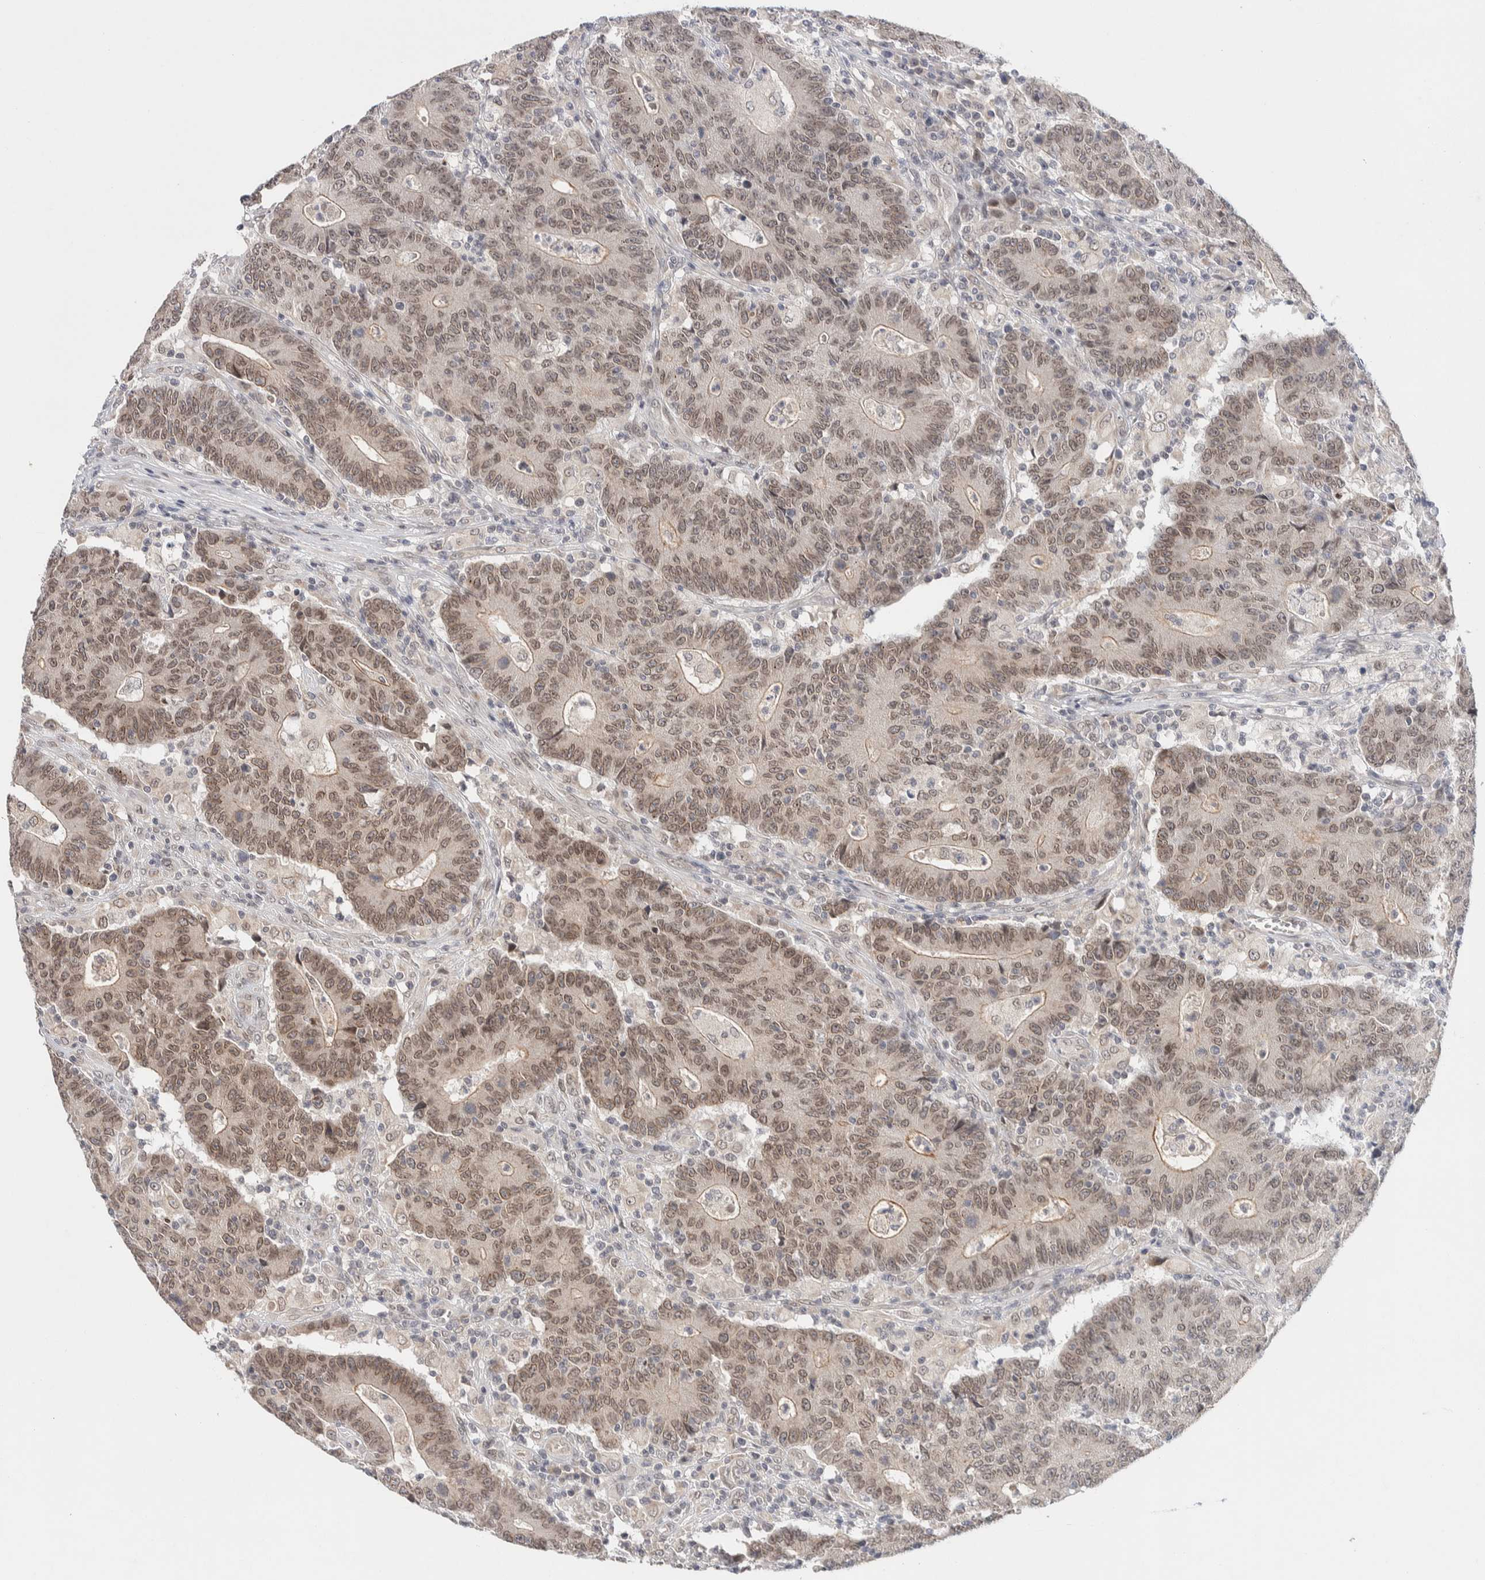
{"staining": {"intensity": "weak", "quantity": ">75%", "location": "cytoplasmic/membranous,nuclear"}, "tissue": "colorectal cancer", "cell_type": "Tumor cells", "image_type": "cancer", "snomed": [{"axis": "morphology", "description": "Normal tissue, NOS"}, {"axis": "morphology", "description": "Adenocarcinoma, NOS"}, {"axis": "topography", "description": "Colon"}], "caption": "Colorectal adenocarcinoma stained with a brown dye shows weak cytoplasmic/membranous and nuclear positive expression in approximately >75% of tumor cells.", "gene": "CRAT", "patient": {"sex": "female", "age": 75}}